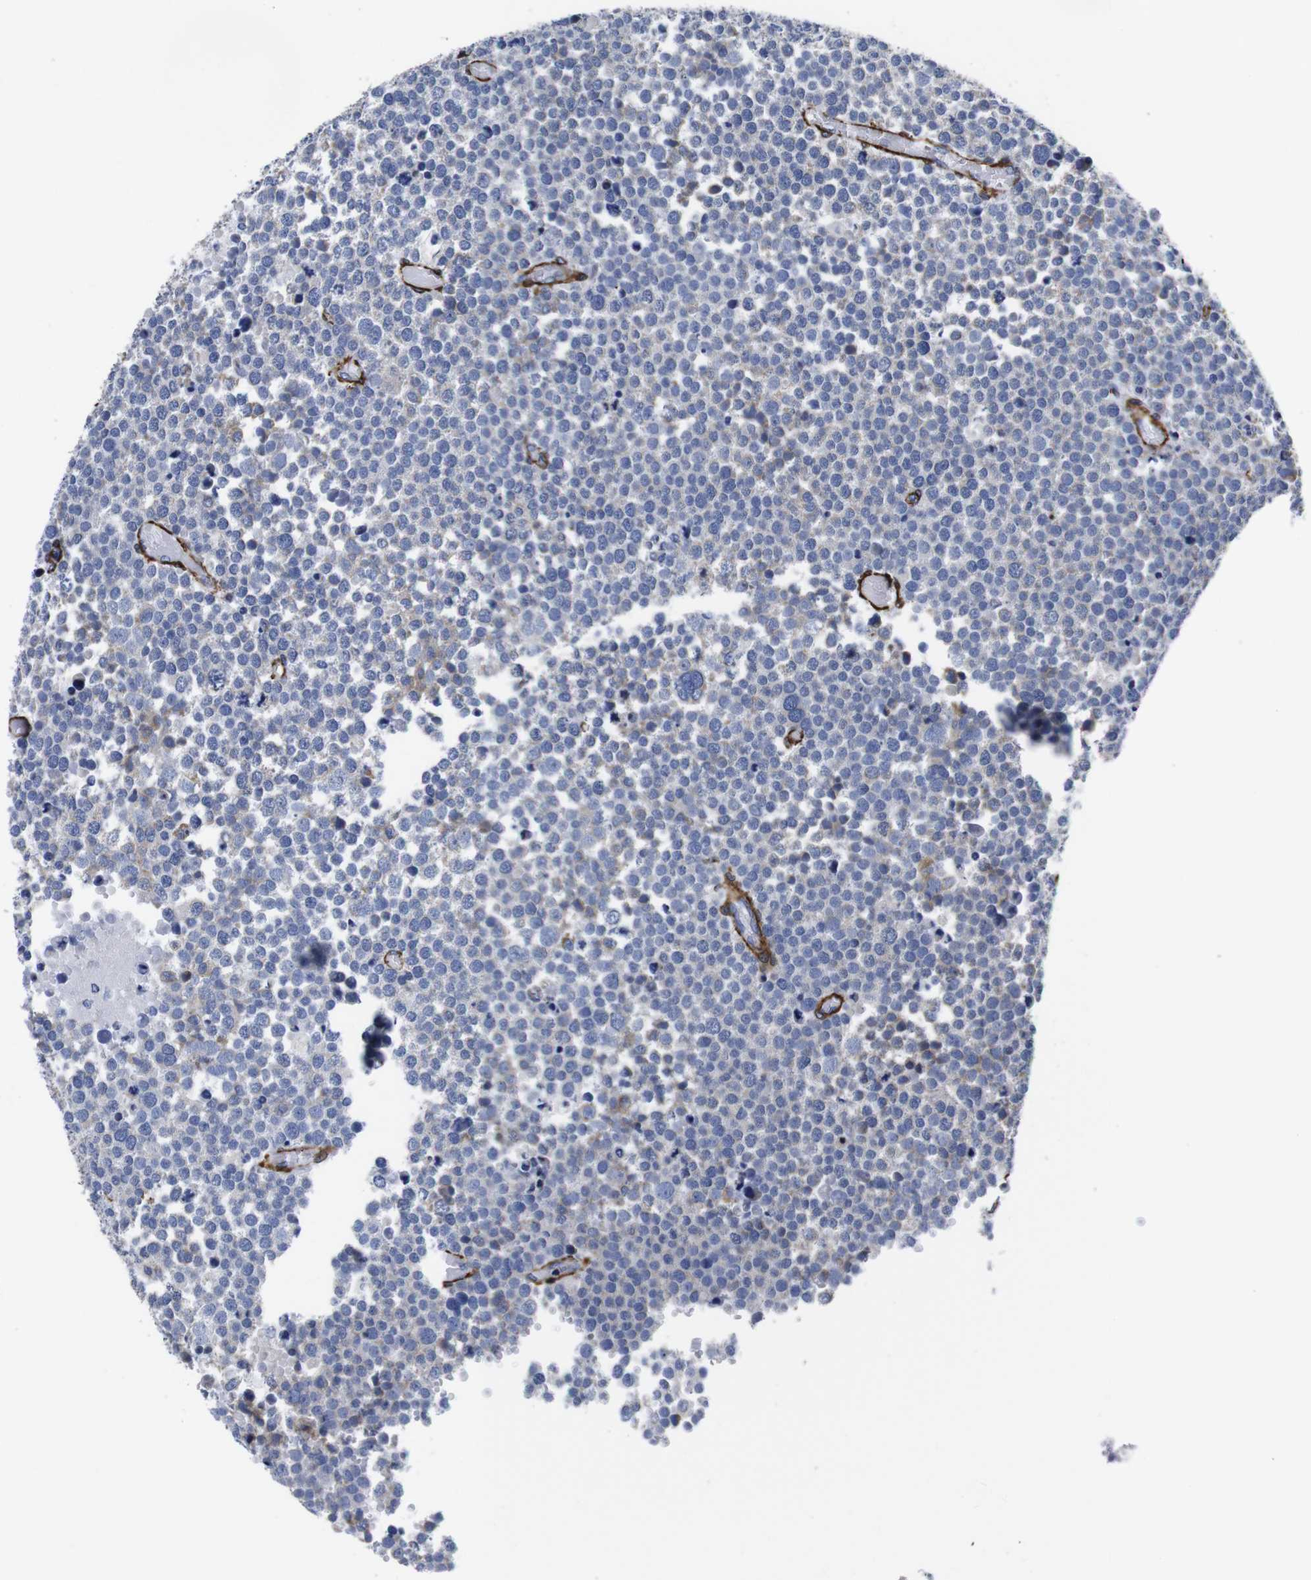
{"staining": {"intensity": "weak", "quantity": "<25%", "location": "cytoplasmic/membranous"}, "tissue": "testis cancer", "cell_type": "Tumor cells", "image_type": "cancer", "snomed": [{"axis": "morphology", "description": "Seminoma, NOS"}, {"axis": "topography", "description": "Testis"}], "caption": "DAB immunohistochemical staining of seminoma (testis) shows no significant expression in tumor cells.", "gene": "WNT10A", "patient": {"sex": "male", "age": 71}}